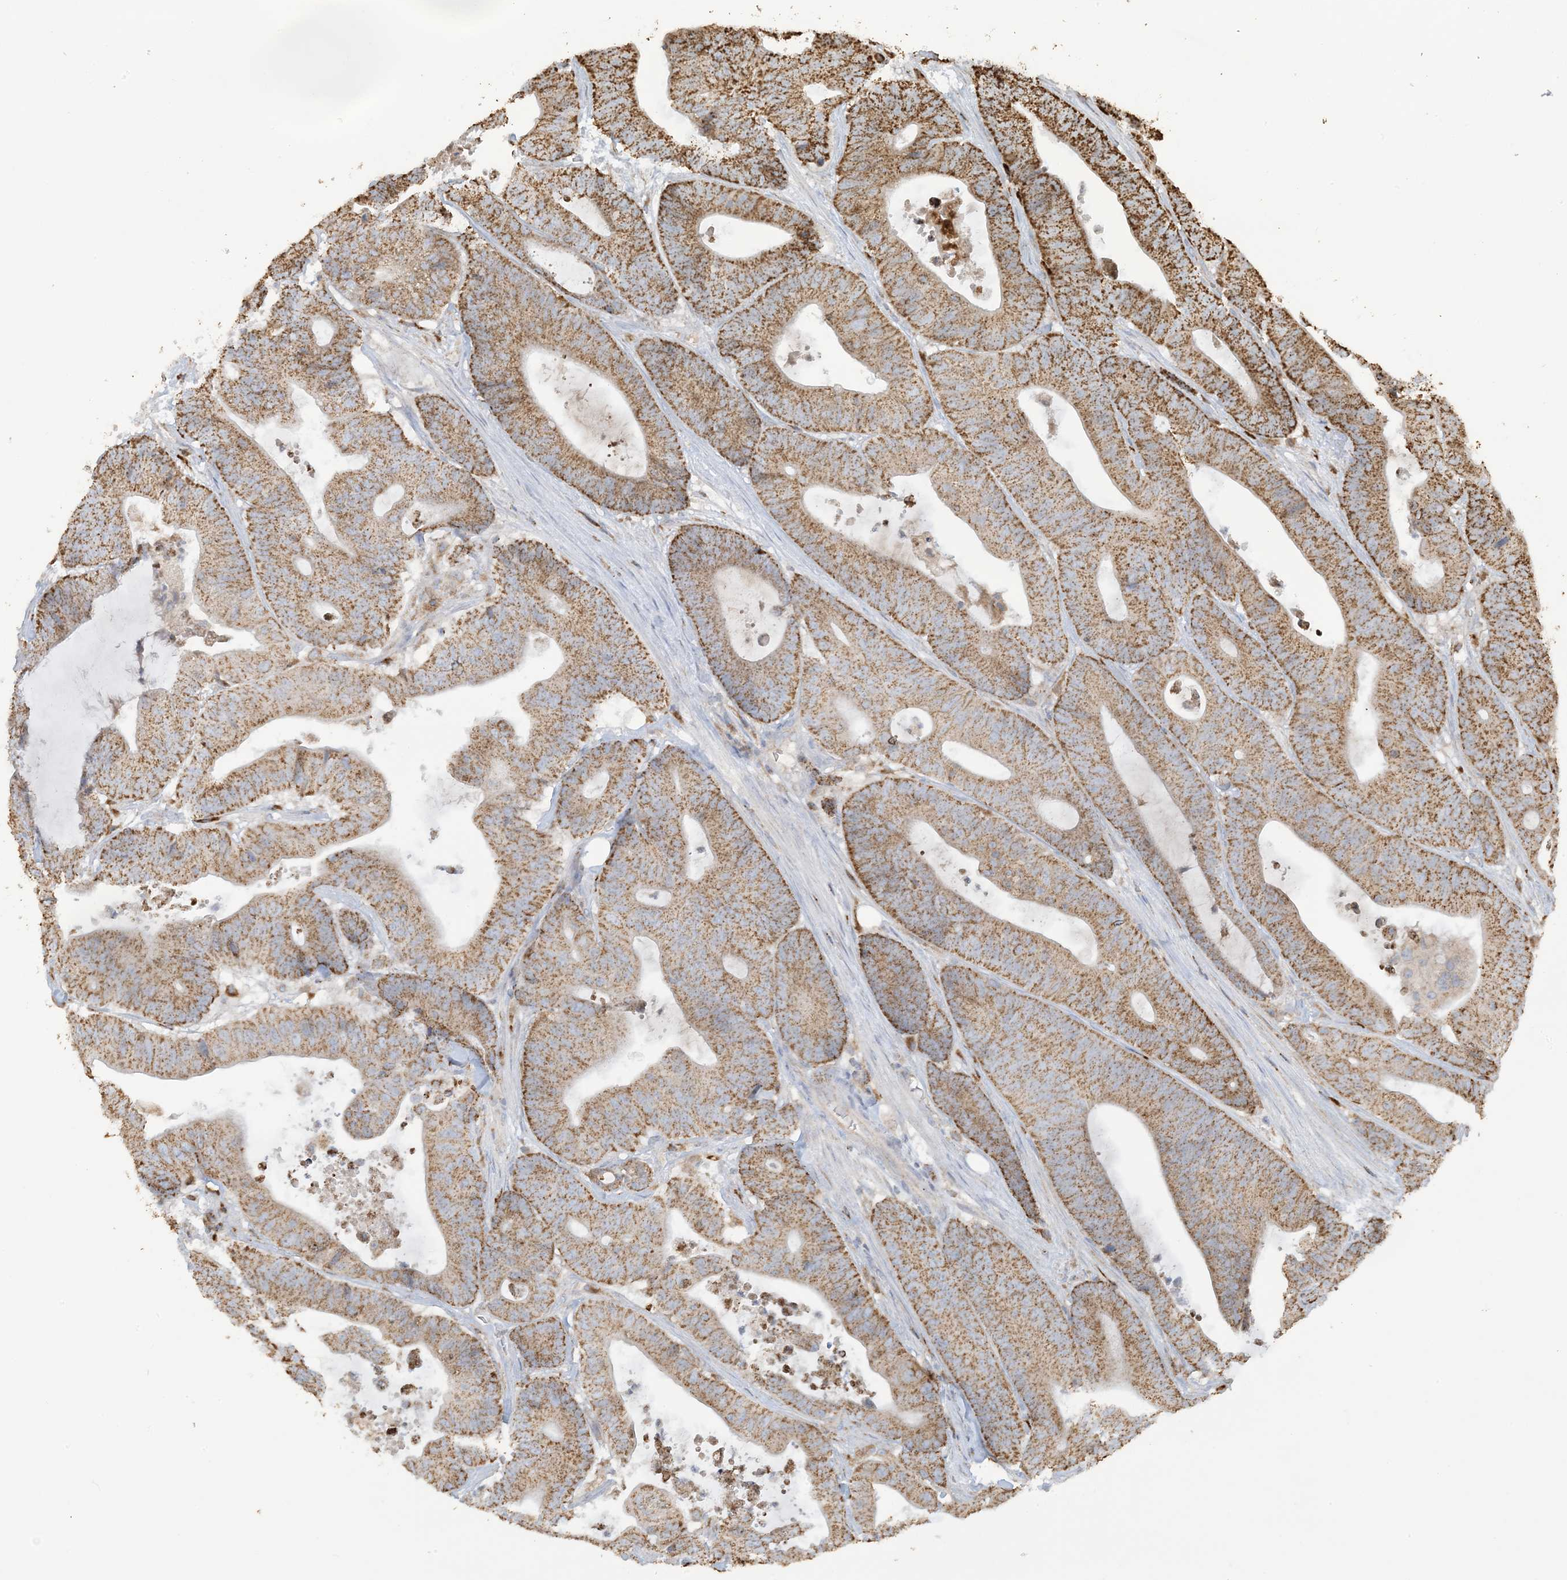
{"staining": {"intensity": "moderate", "quantity": ">75%", "location": "cytoplasmic/membranous"}, "tissue": "colorectal cancer", "cell_type": "Tumor cells", "image_type": "cancer", "snomed": [{"axis": "morphology", "description": "Adenocarcinoma, NOS"}, {"axis": "topography", "description": "Colon"}], "caption": "Immunohistochemistry (IHC) (DAB (3,3'-diaminobenzidine)) staining of human colorectal cancer shows moderate cytoplasmic/membranous protein staining in about >75% of tumor cells.", "gene": "AGA", "patient": {"sex": "female", "age": 84}}